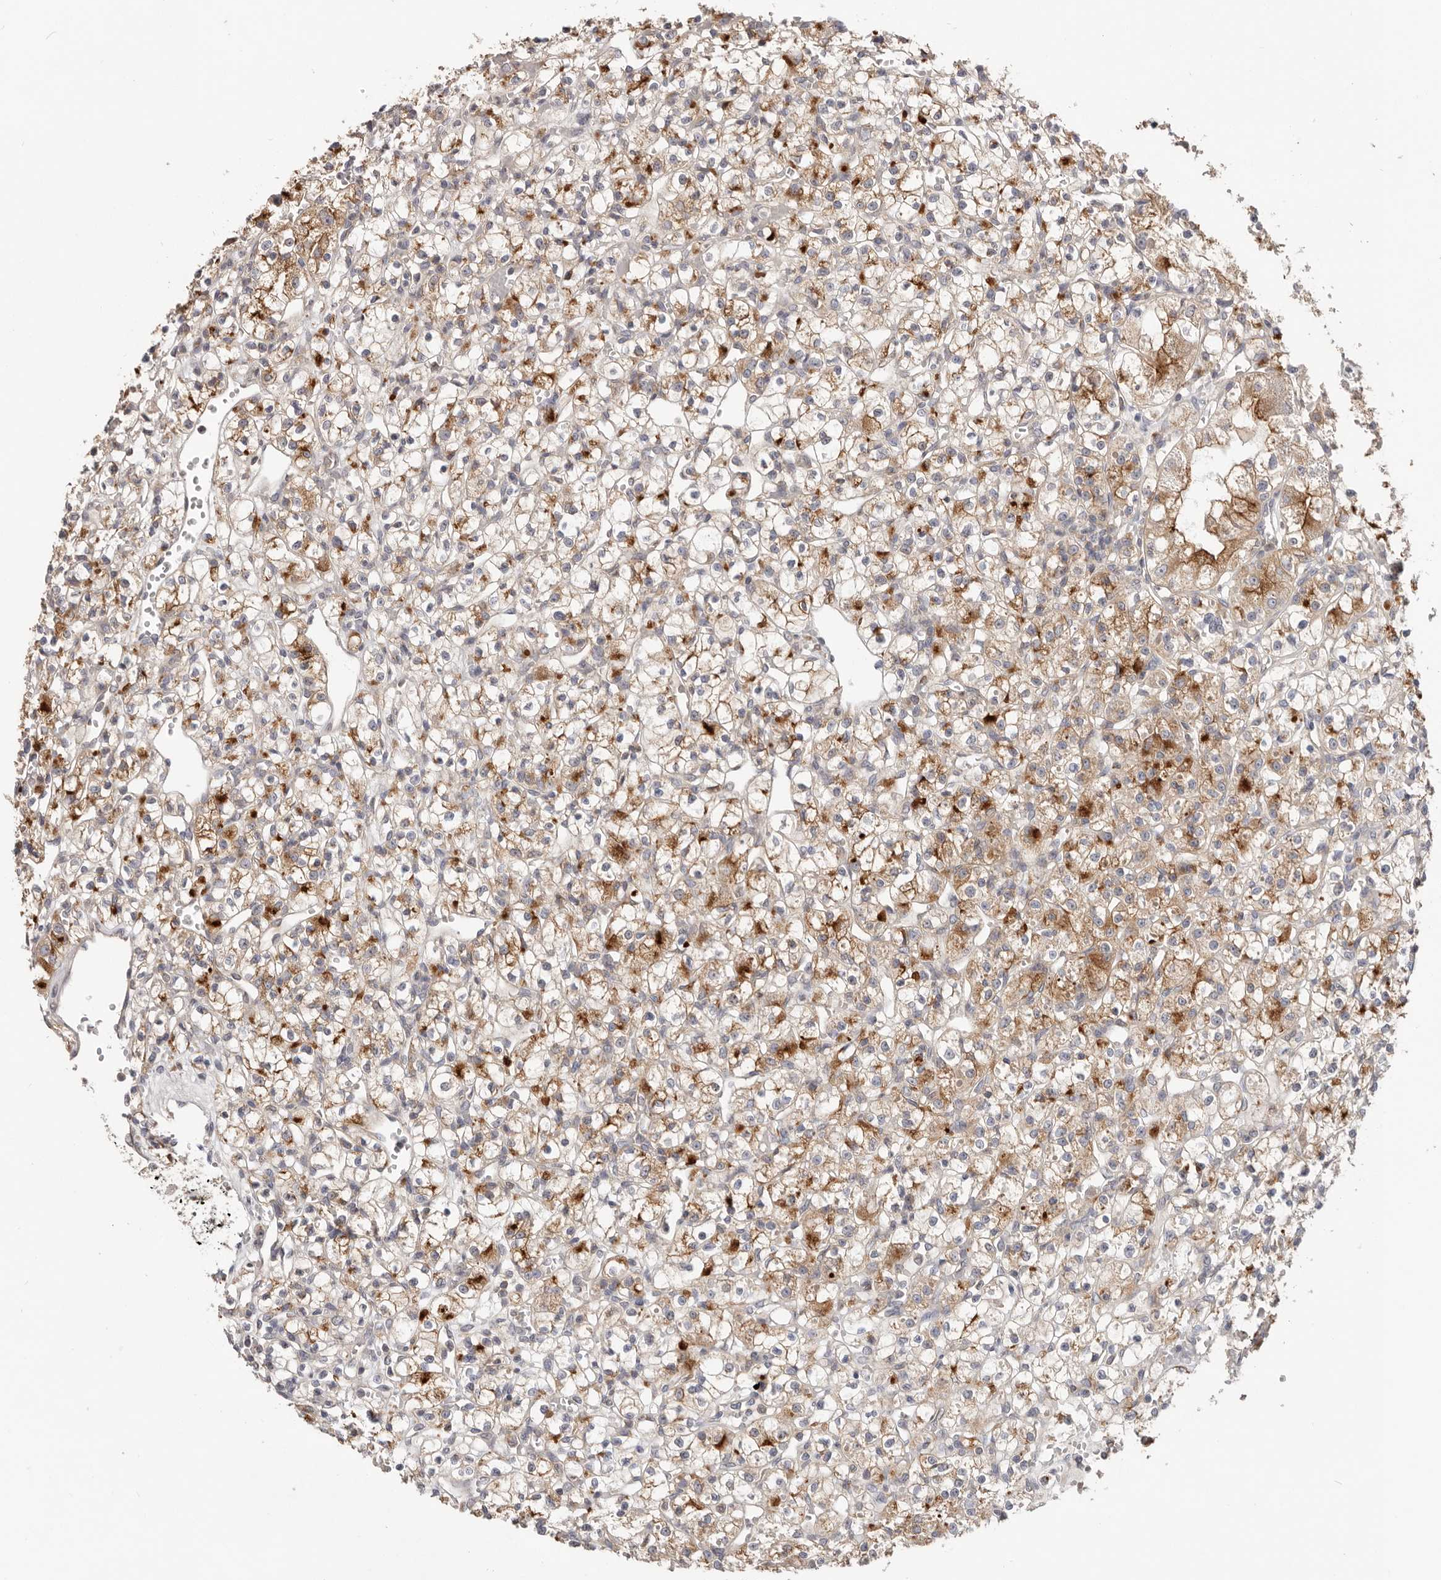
{"staining": {"intensity": "moderate", "quantity": ">75%", "location": "cytoplasmic/membranous"}, "tissue": "renal cancer", "cell_type": "Tumor cells", "image_type": "cancer", "snomed": [{"axis": "morphology", "description": "Adenocarcinoma, NOS"}, {"axis": "topography", "description": "Kidney"}], "caption": "Protein analysis of renal adenocarcinoma tissue shows moderate cytoplasmic/membranous staining in about >75% of tumor cells.", "gene": "LRP6", "patient": {"sex": "female", "age": 59}}